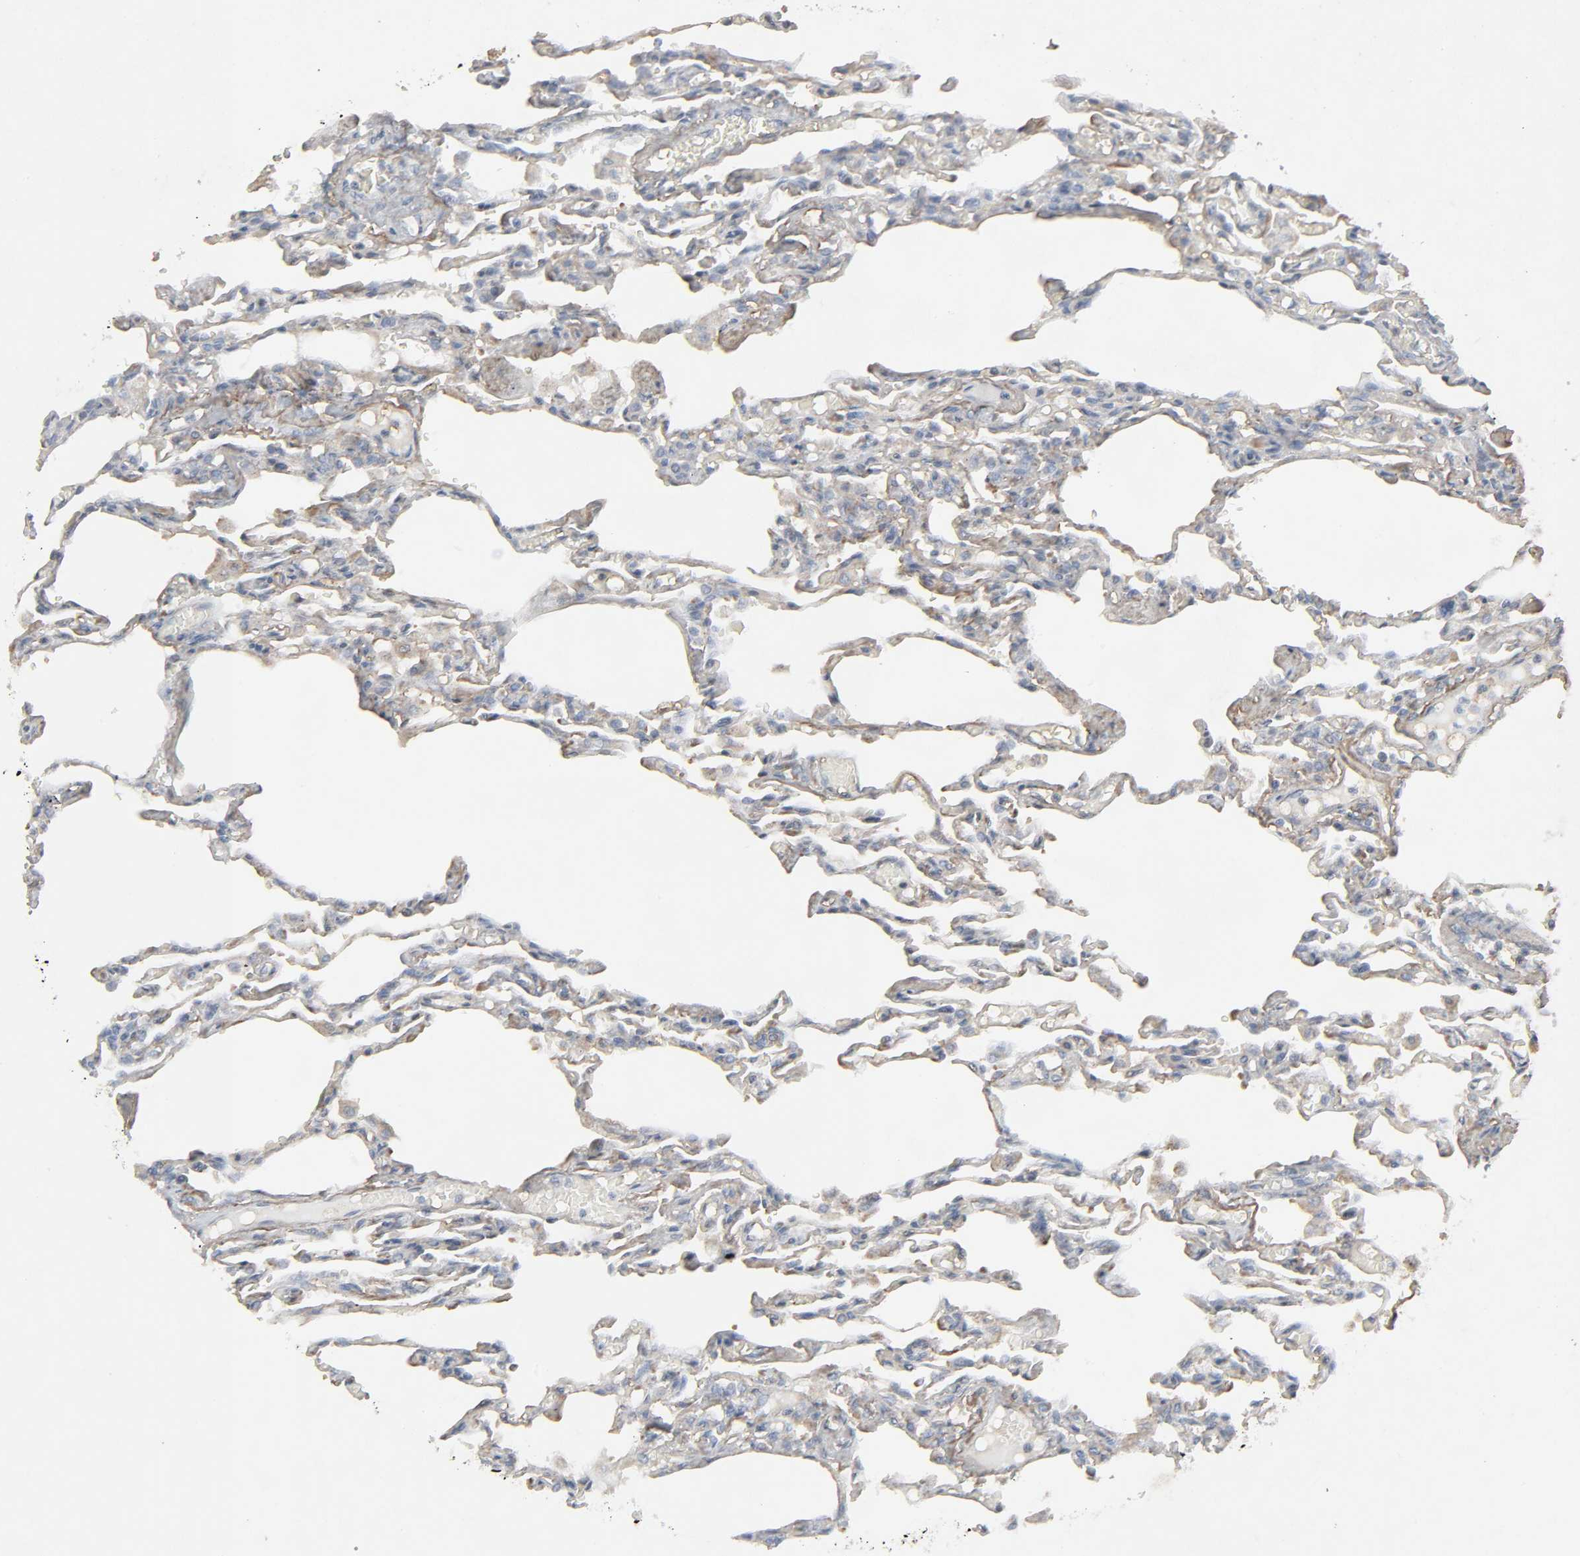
{"staining": {"intensity": "moderate", "quantity": "25%-75%", "location": "cytoplasmic/membranous"}, "tissue": "lung", "cell_type": "Alveolar cells", "image_type": "normal", "snomed": [{"axis": "morphology", "description": "Normal tissue, NOS"}, {"axis": "topography", "description": "Lung"}], "caption": "Alveolar cells reveal moderate cytoplasmic/membranous expression in approximately 25%-75% of cells in unremarkable lung.", "gene": "ADCY4", "patient": {"sex": "male", "age": 21}}